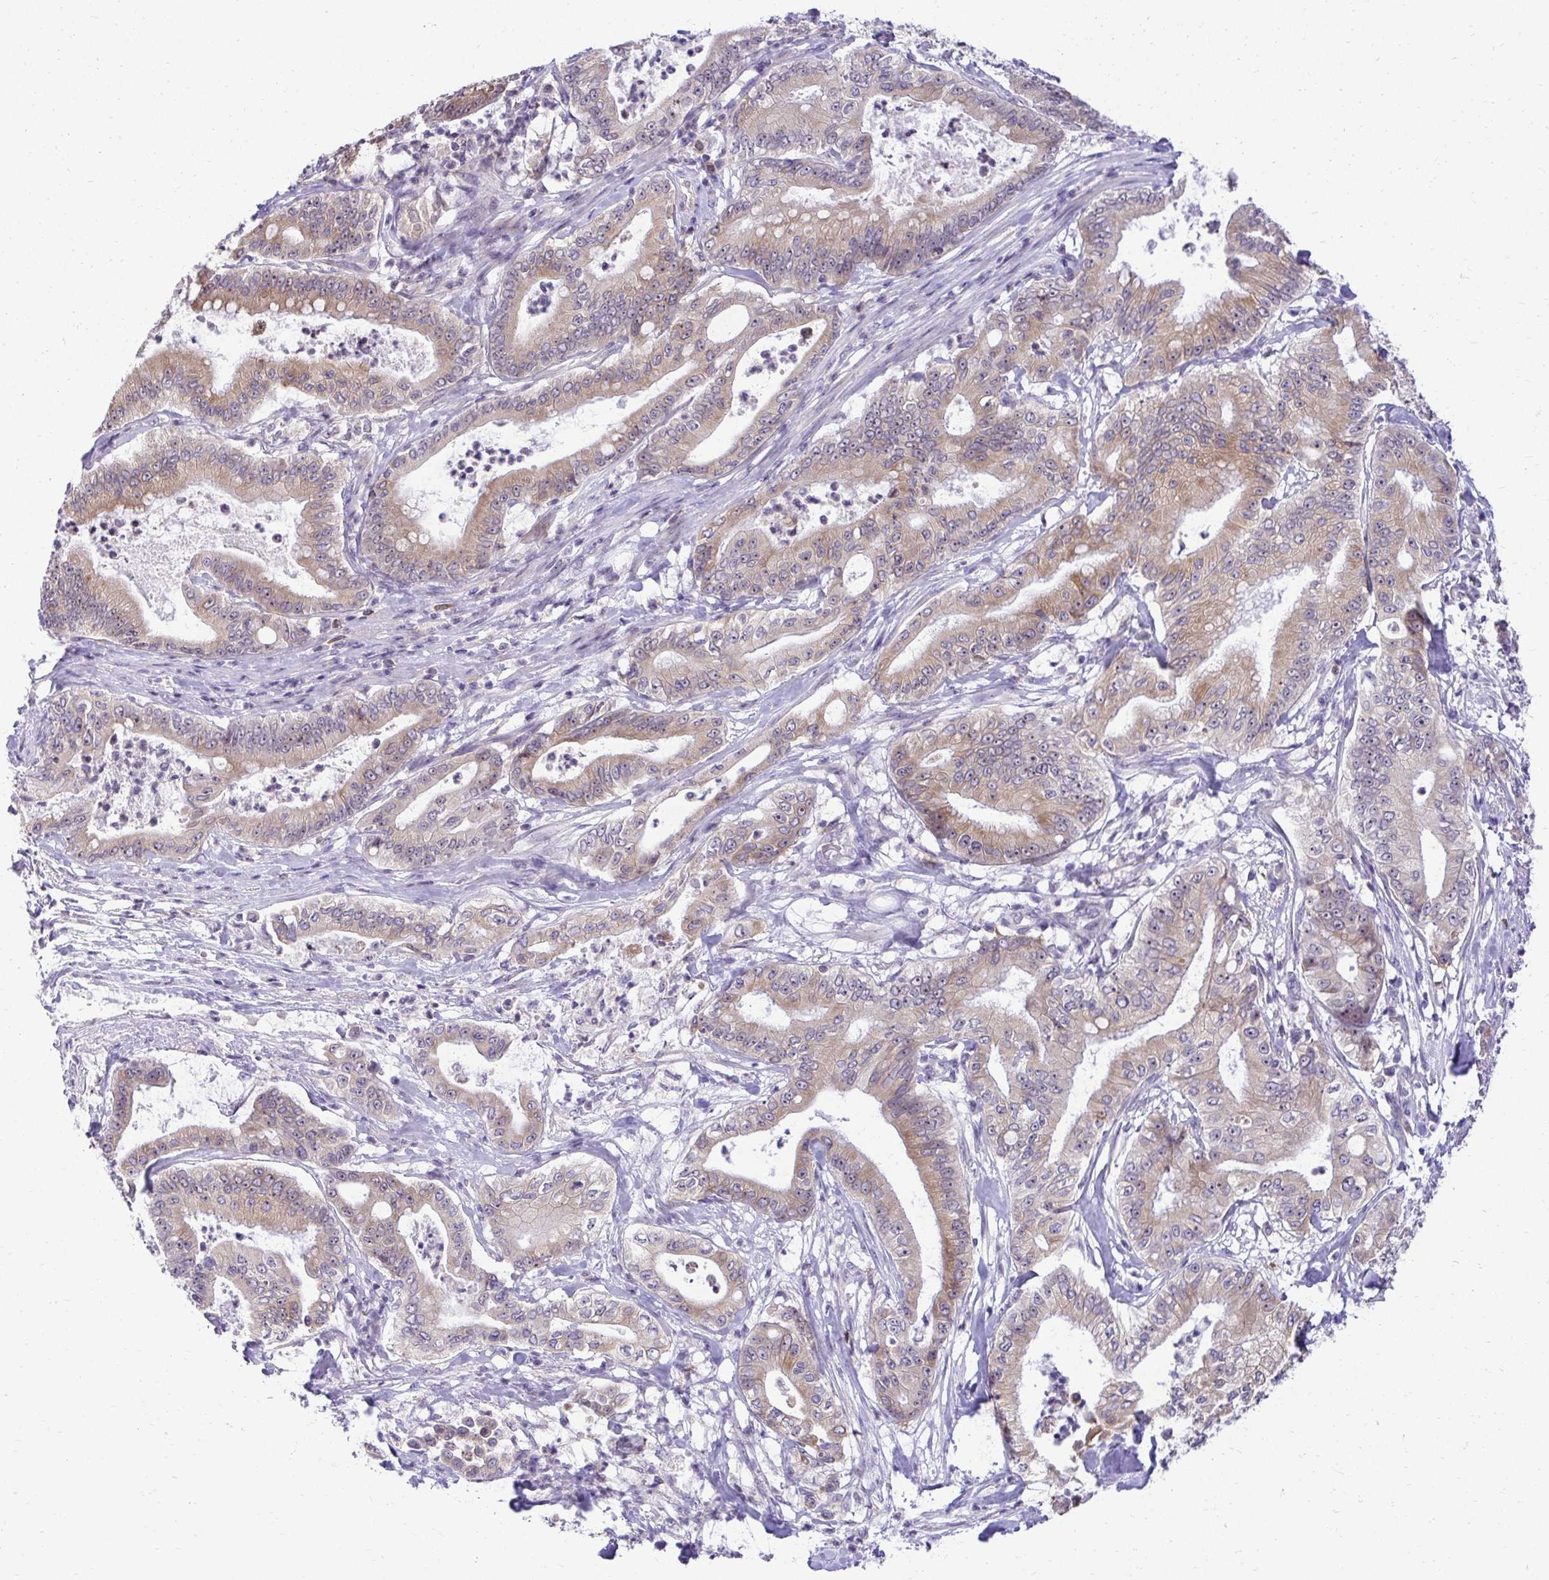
{"staining": {"intensity": "weak", "quantity": ">75%", "location": "cytoplasmic/membranous"}, "tissue": "pancreatic cancer", "cell_type": "Tumor cells", "image_type": "cancer", "snomed": [{"axis": "morphology", "description": "Adenocarcinoma, NOS"}, {"axis": "topography", "description": "Pancreas"}], "caption": "IHC of pancreatic cancer (adenocarcinoma) demonstrates low levels of weak cytoplasmic/membranous expression in about >75% of tumor cells.", "gene": "NIFK", "patient": {"sex": "male", "age": 71}}